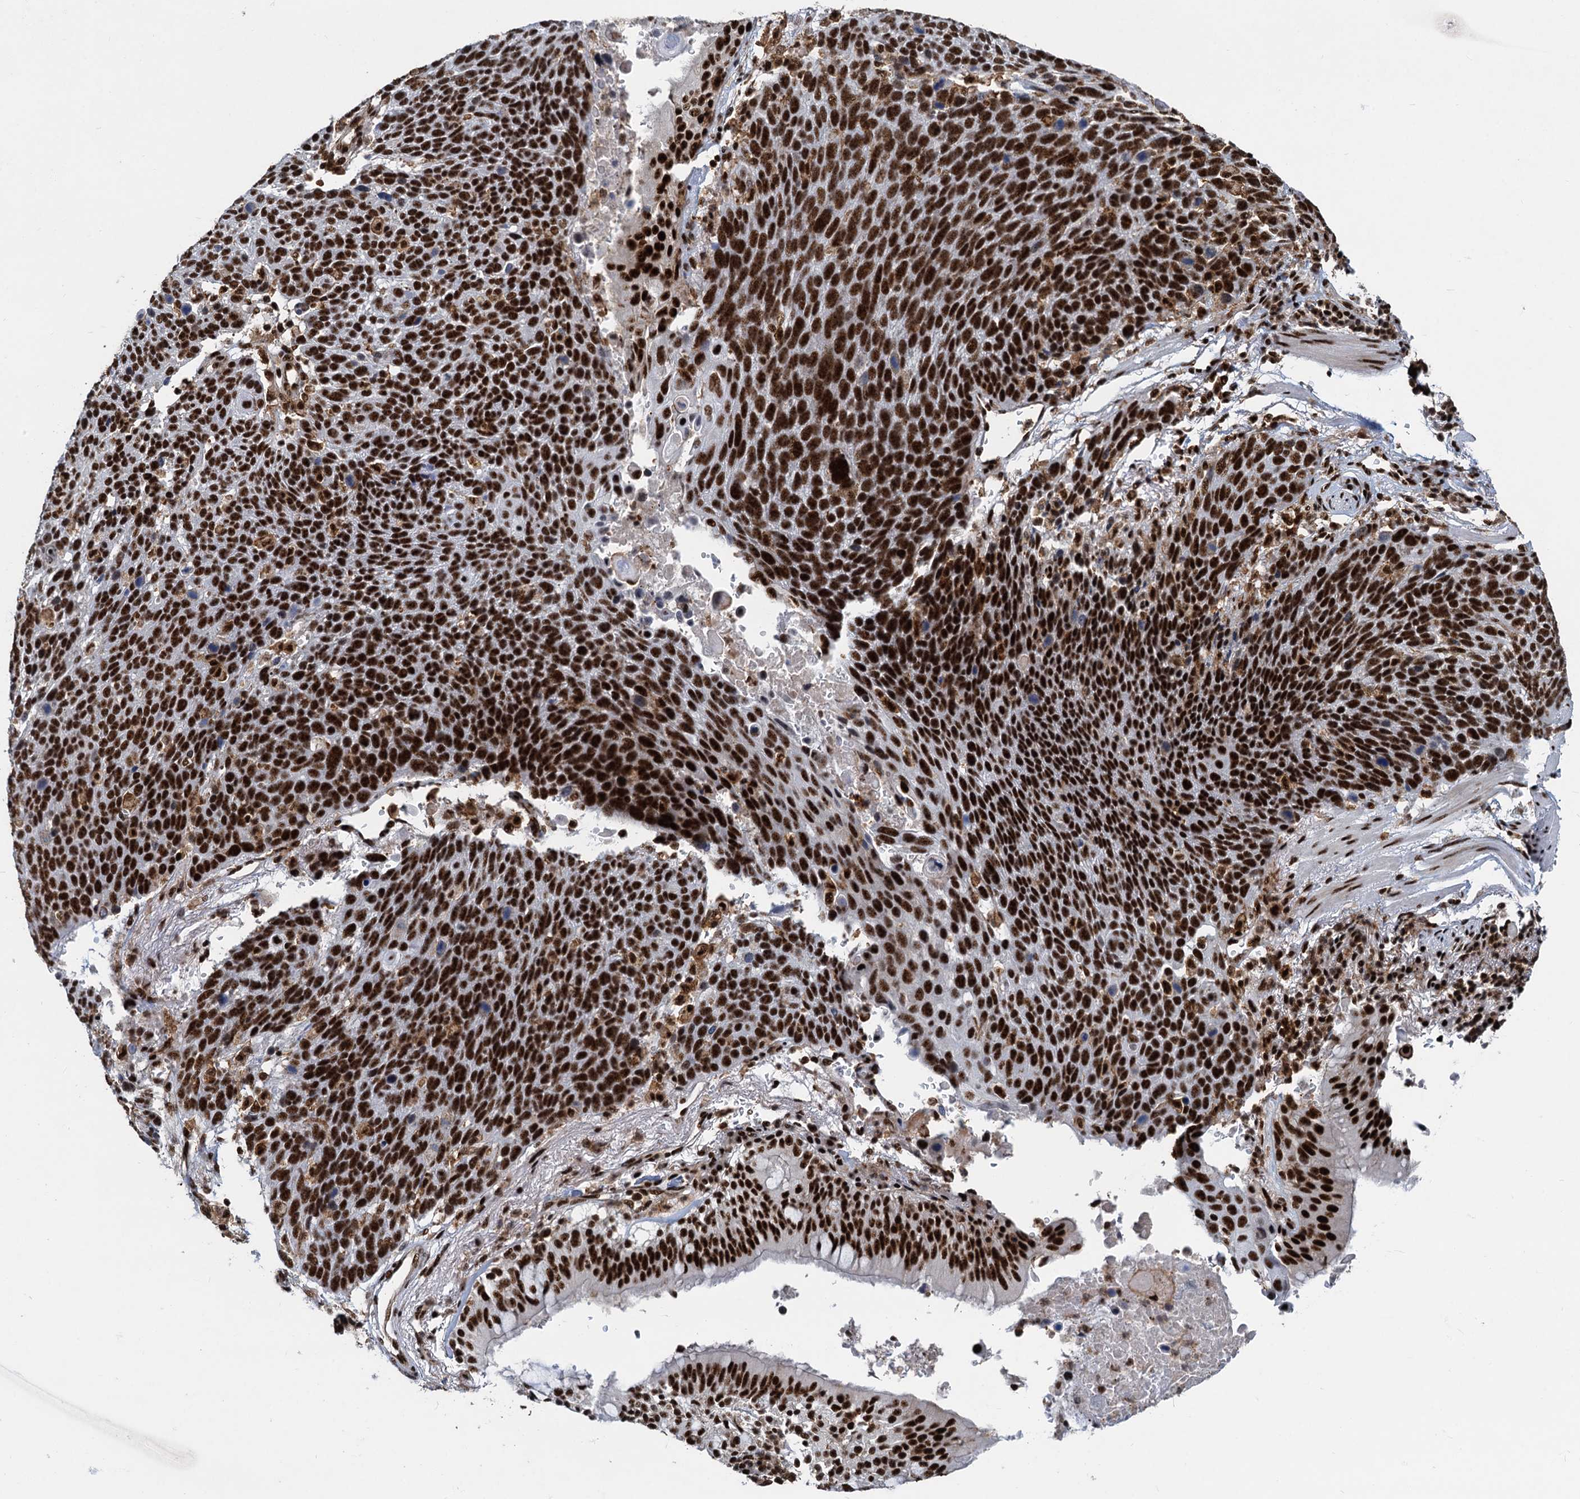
{"staining": {"intensity": "strong", "quantity": ">75%", "location": "nuclear"}, "tissue": "lung cancer", "cell_type": "Tumor cells", "image_type": "cancer", "snomed": [{"axis": "morphology", "description": "Squamous cell carcinoma, NOS"}, {"axis": "topography", "description": "Lung"}], "caption": "Tumor cells exhibit high levels of strong nuclear expression in approximately >75% of cells in human lung cancer. The staining was performed using DAB, with brown indicating positive protein expression. Nuclei are stained blue with hematoxylin.", "gene": "RBM26", "patient": {"sex": "male", "age": 66}}